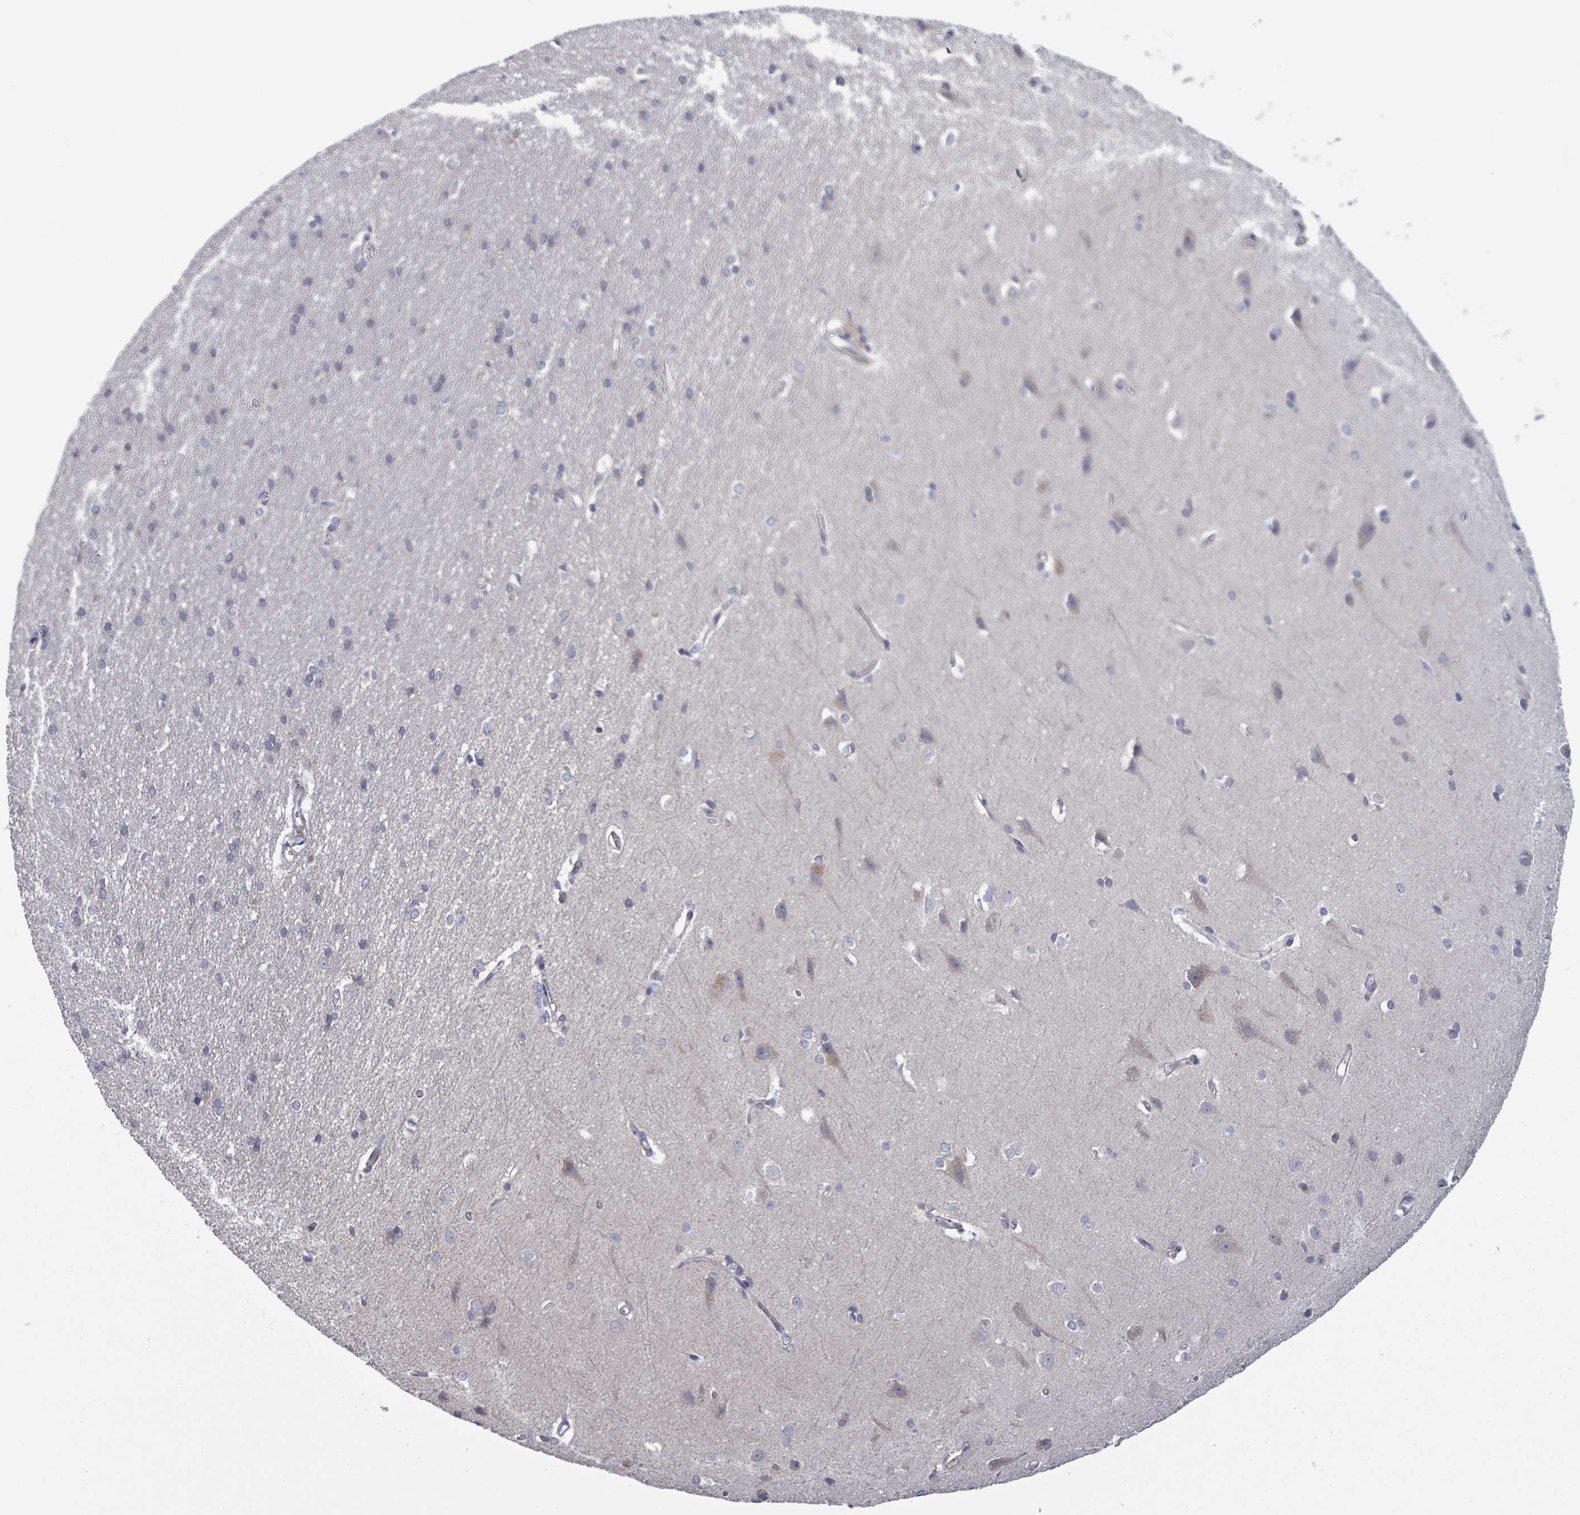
{"staining": {"intensity": "negative", "quantity": "none", "location": "none"}, "tissue": "cerebral cortex", "cell_type": "Endothelial cells", "image_type": "normal", "snomed": [{"axis": "morphology", "description": "Normal tissue, NOS"}, {"axis": "topography", "description": "Cerebral cortex"}], "caption": "Endothelial cells show no significant protein staining in normal cerebral cortex. The staining was performed using DAB (3,3'-diaminobenzidine) to visualize the protein expression in brown, while the nuclei were stained in blue with hematoxylin (Magnification: 20x).", "gene": "FKBP1A", "patient": {"sex": "male", "age": 37}}